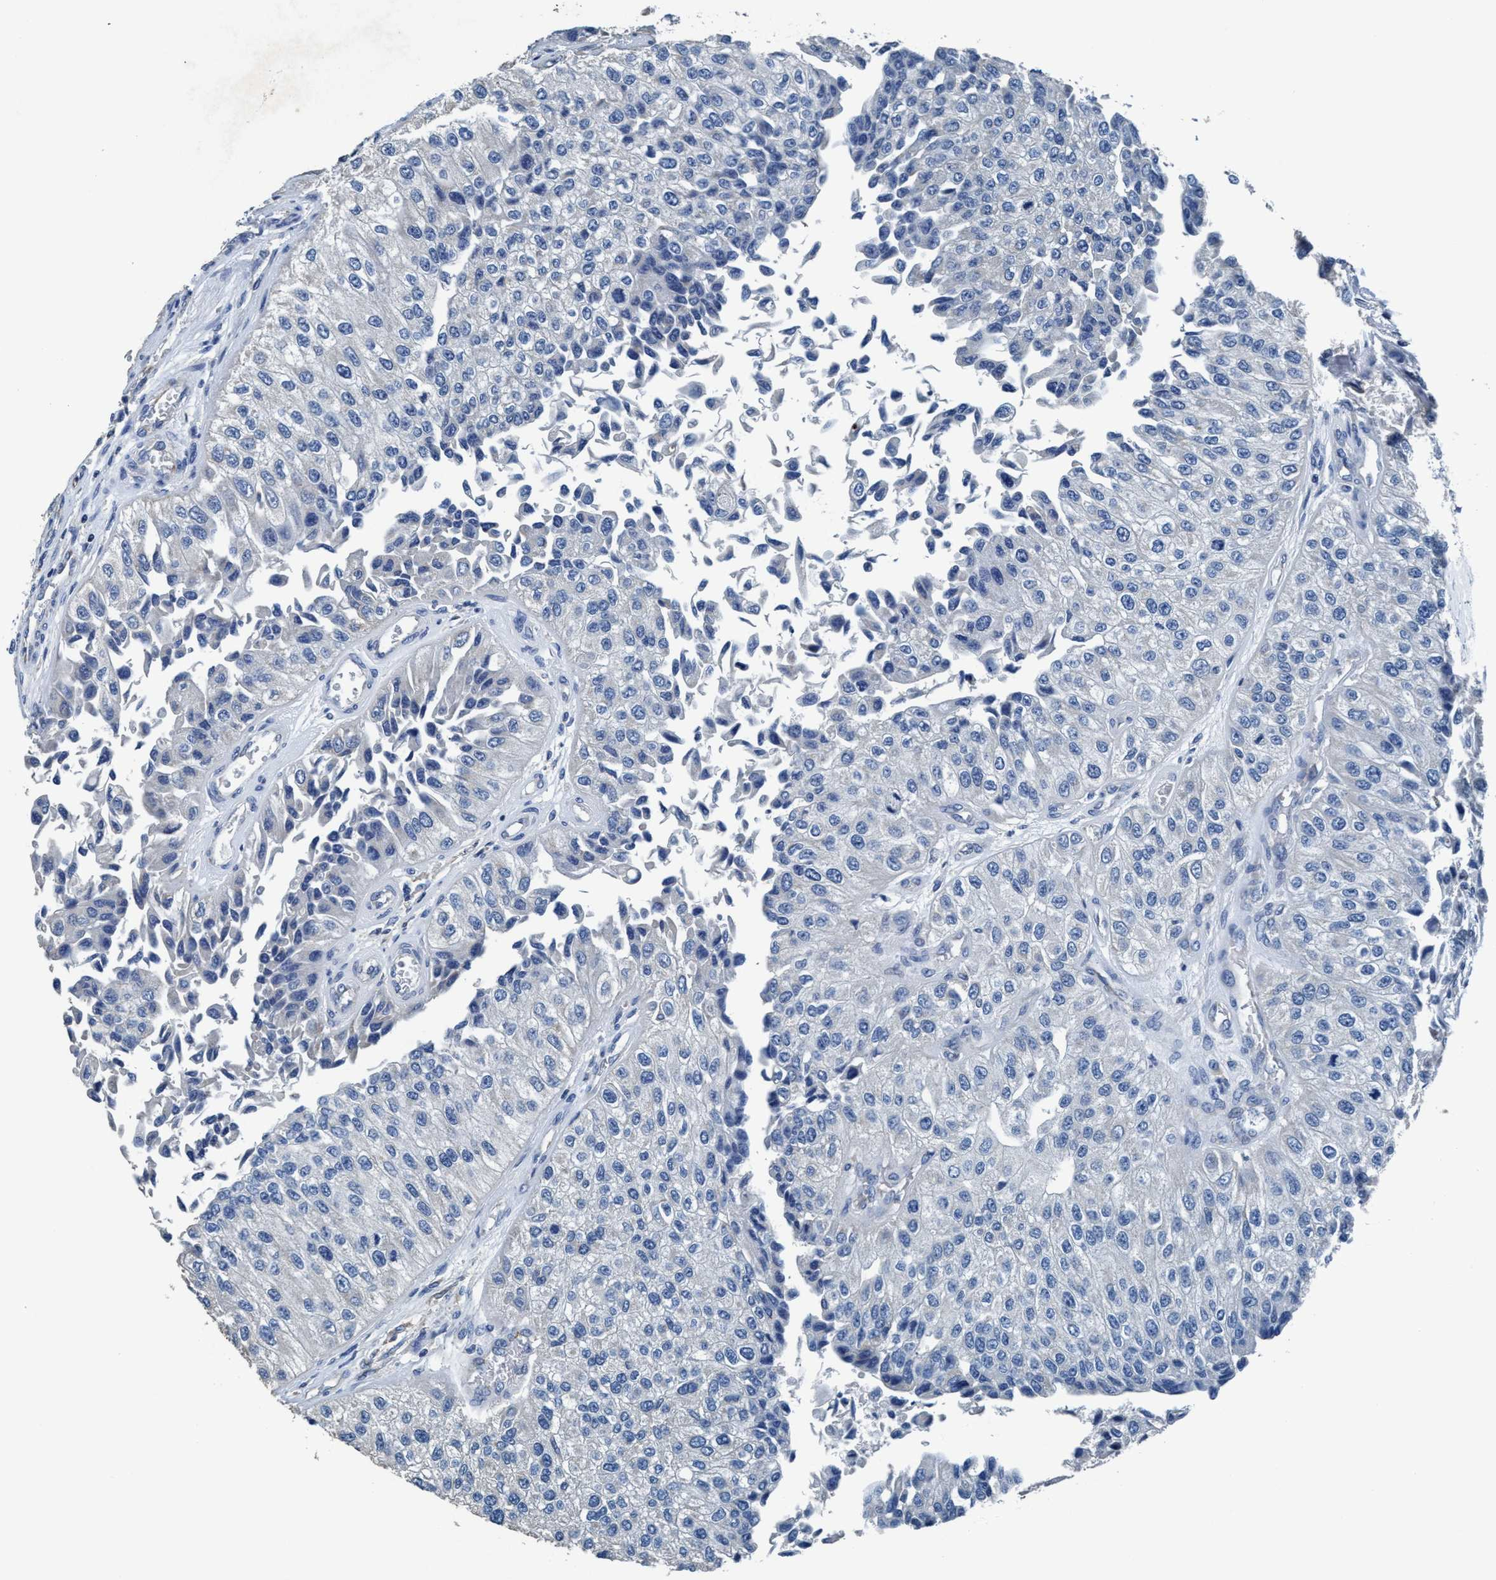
{"staining": {"intensity": "negative", "quantity": "none", "location": "none"}, "tissue": "urothelial cancer", "cell_type": "Tumor cells", "image_type": "cancer", "snomed": [{"axis": "morphology", "description": "Urothelial carcinoma, High grade"}, {"axis": "topography", "description": "Kidney"}, {"axis": "topography", "description": "Urinary bladder"}], "caption": "The immunohistochemistry histopathology image has no significant expression in tumor cells of urothelial carcinoma (high-grade) tissue.", "gene": "ANKFN1", "patient": {"sex": "male", "age": 77}}